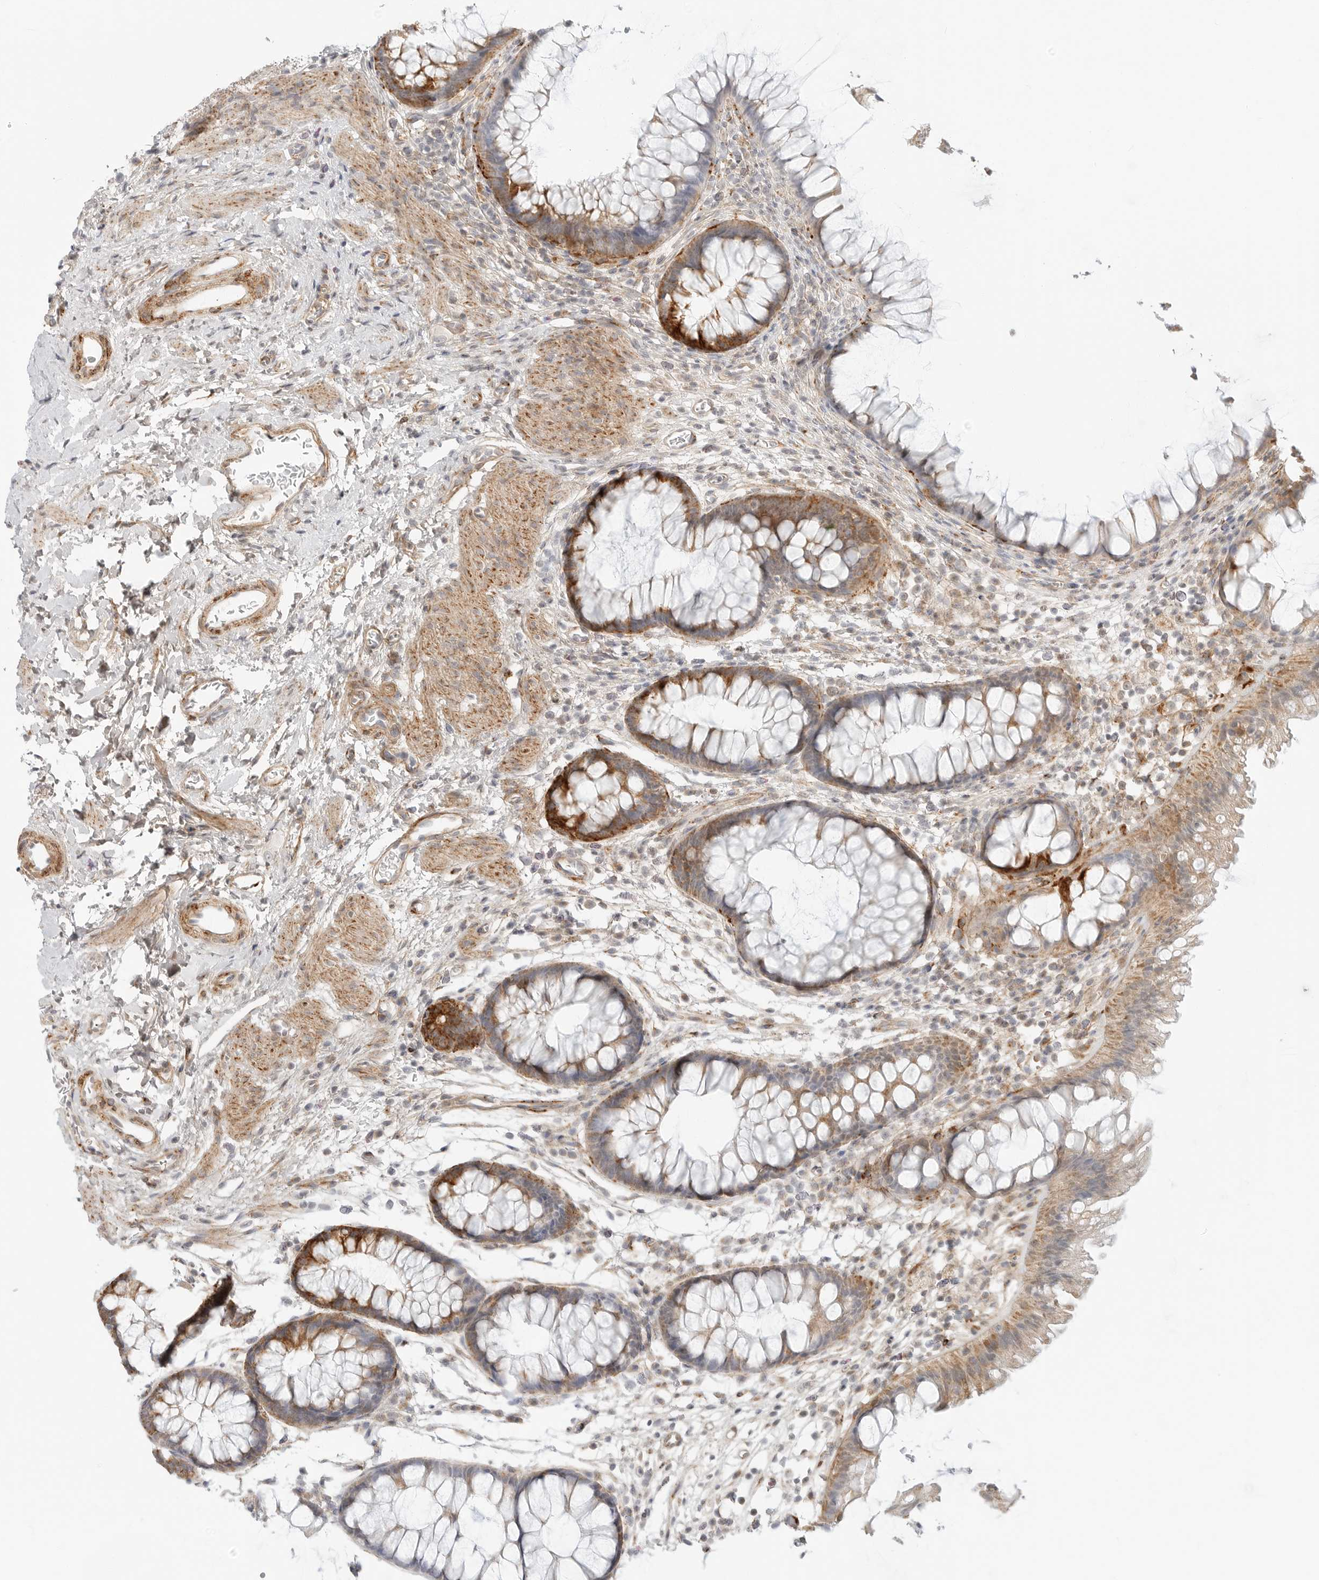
{"staining": {"intensity": "moderate", "quantity": "25%-75%", "location": "cytoplasmic/membranous"}, "tissue": "colon", "cell_type": "Endothelial cells", "image_type": "normal", "snomed": [{"axis": "morphology", "description": "Normal tissue, NOS"}, {"axis": "topography", "description": "Colon"}], "caption": "Normal colon exhibits moderate cytoplasmic/membranous expression in approximately 25%-75% of endothelial cells.", "gene": "C1QTNF1", "patient": {"sex": "female", "age": 62}}